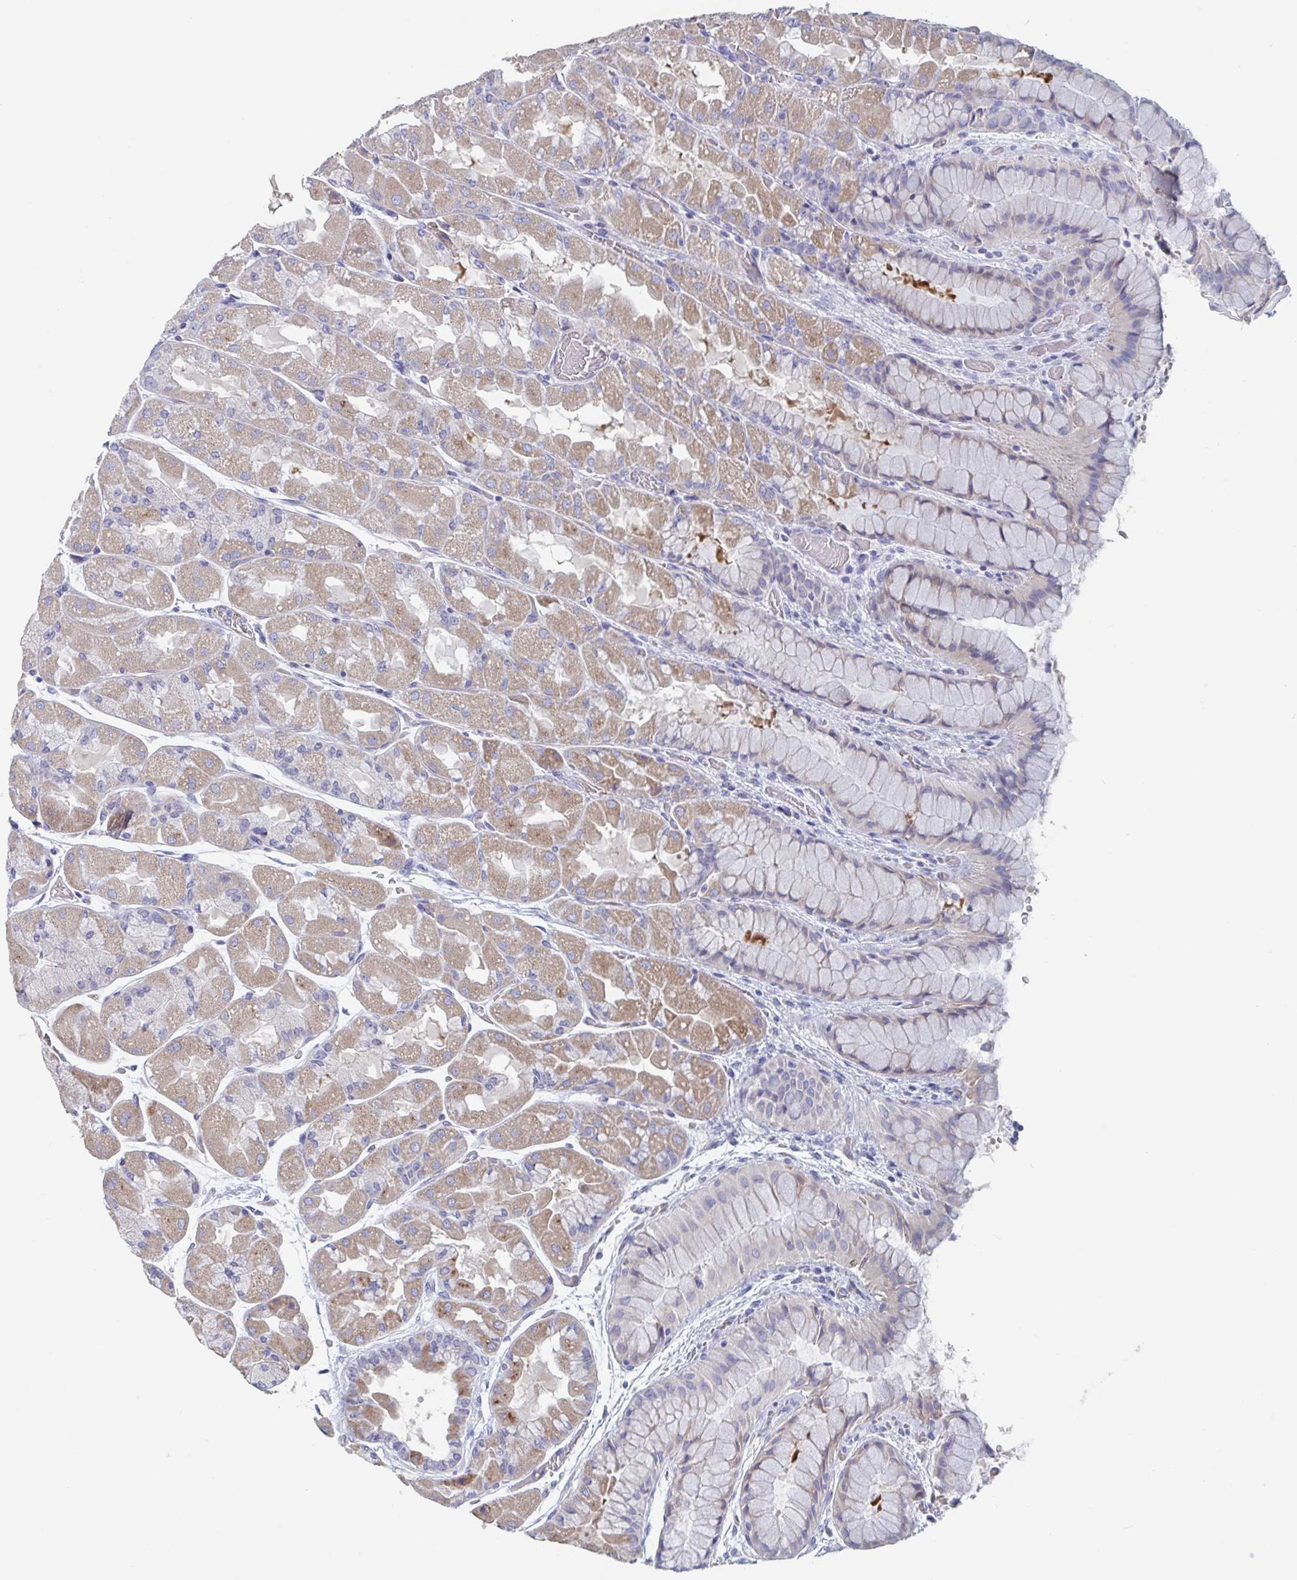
{"staining": {"intensity": "moderate", "quantity": "<25%", "location": "cytoplasmic/membranous"}, "tissue": "stomach", "cell_type": "Glandular cells", "image_type": "normal", "snomed": [{"axis": "morphology", "description": "Normal tissue, NOS"}, {"axis": "topography", "description": "Stomach"}], "caption": "Protein staining exhibits moderate cytoplasmic/membranous staining in approximately <25% of glandular cells in benign stomach.", "gene": "ABHD16A", "patient": {"sex": "female", "age": 61}}